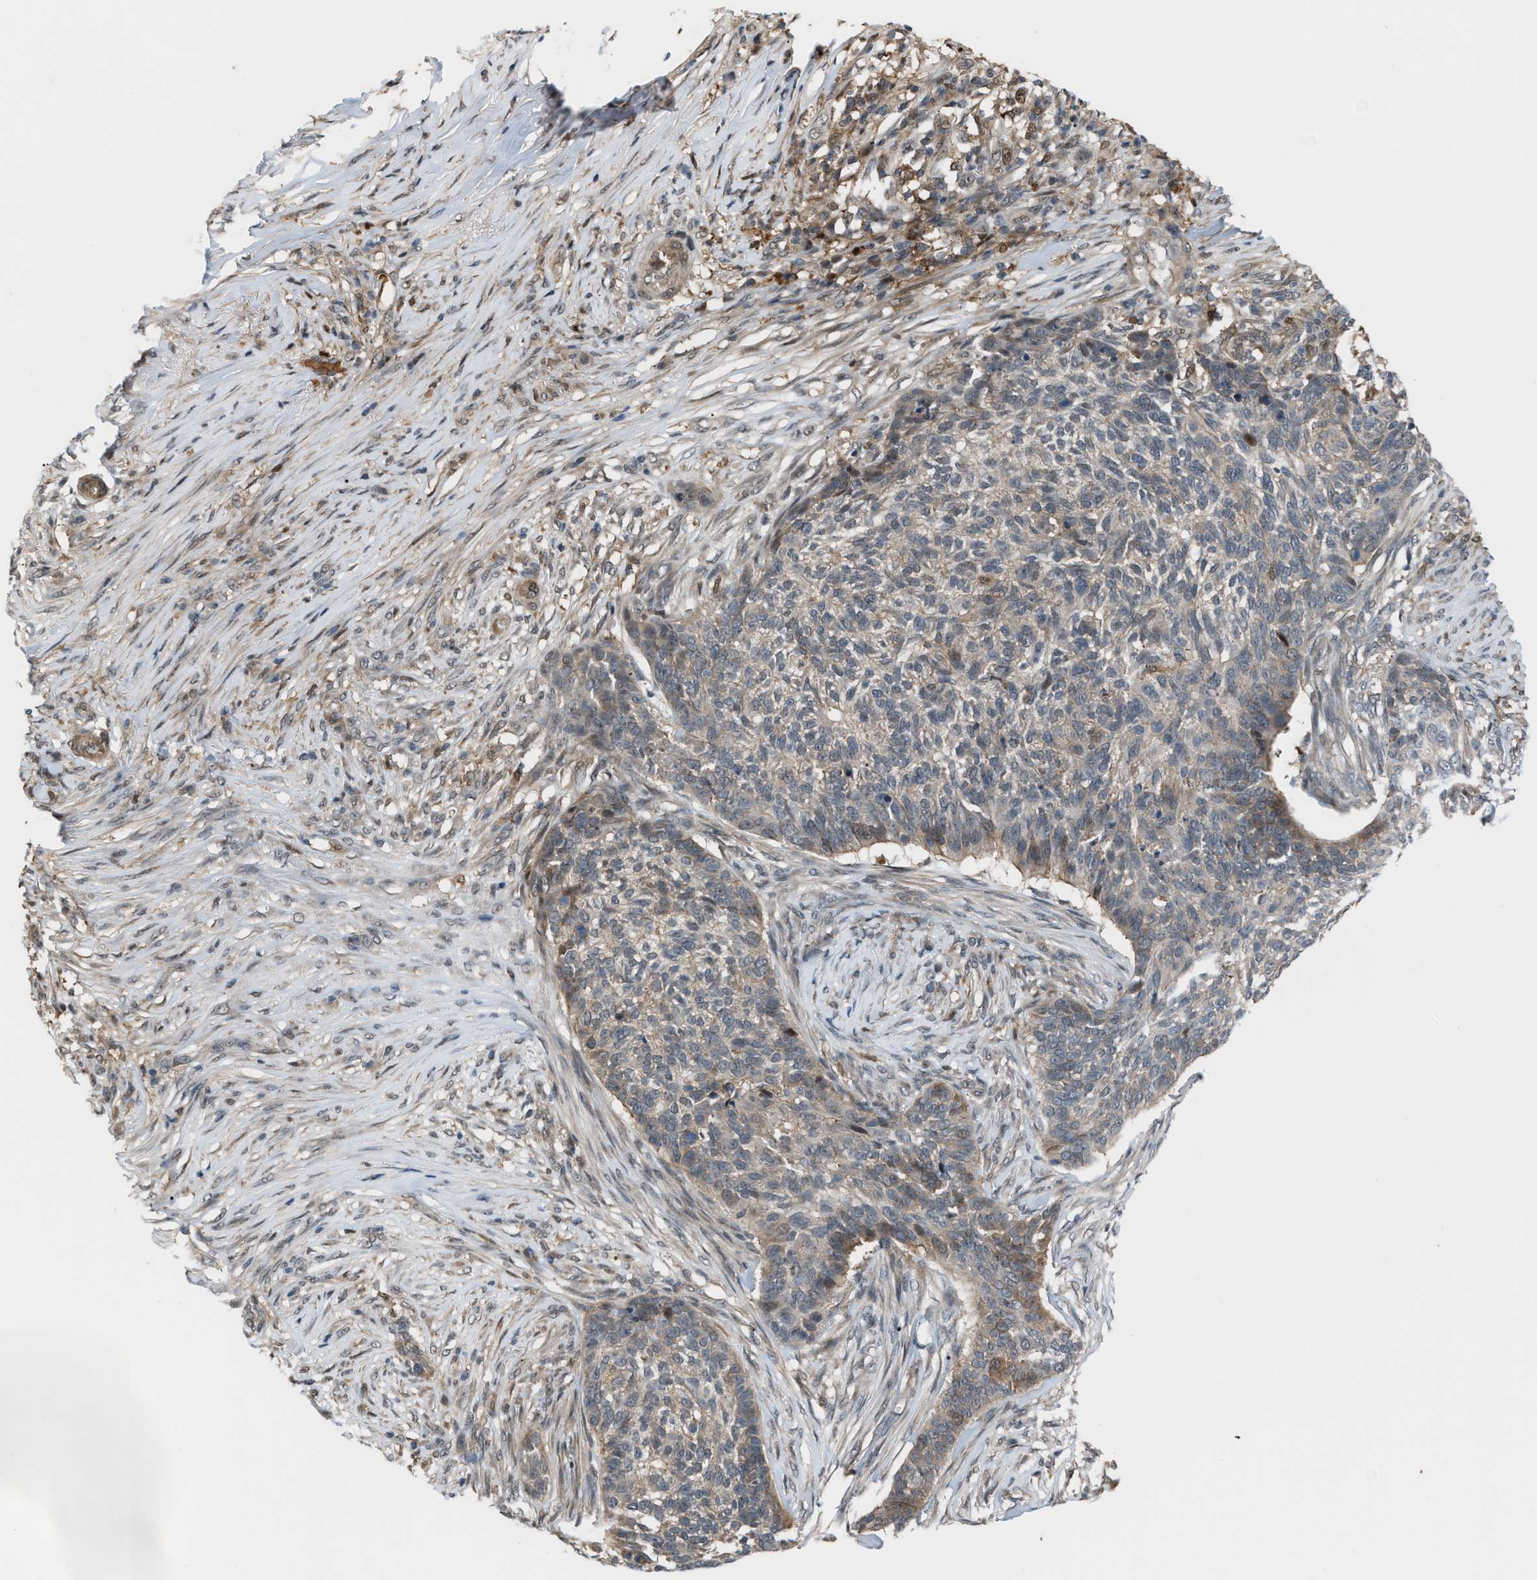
{"staining": {"intensity": "weak", "quantity": "<25%", "location": "cytoplasmic/membranous"}, "tissue": "skin cancer", "cell_type": "Tumor cells", "image_type": "cancer", "snomed": [{"axis": "morphology", "description": "Basal cell carcinoma"}, {"axis": "topography", "description": "Skin"}], "caption": "Immunohistochemical staining of skin basal cell carcinoma reveals no significant positivity in tumor cells.", "gene": "RFFL", "patient": {"sex": "male", "age": 85}}